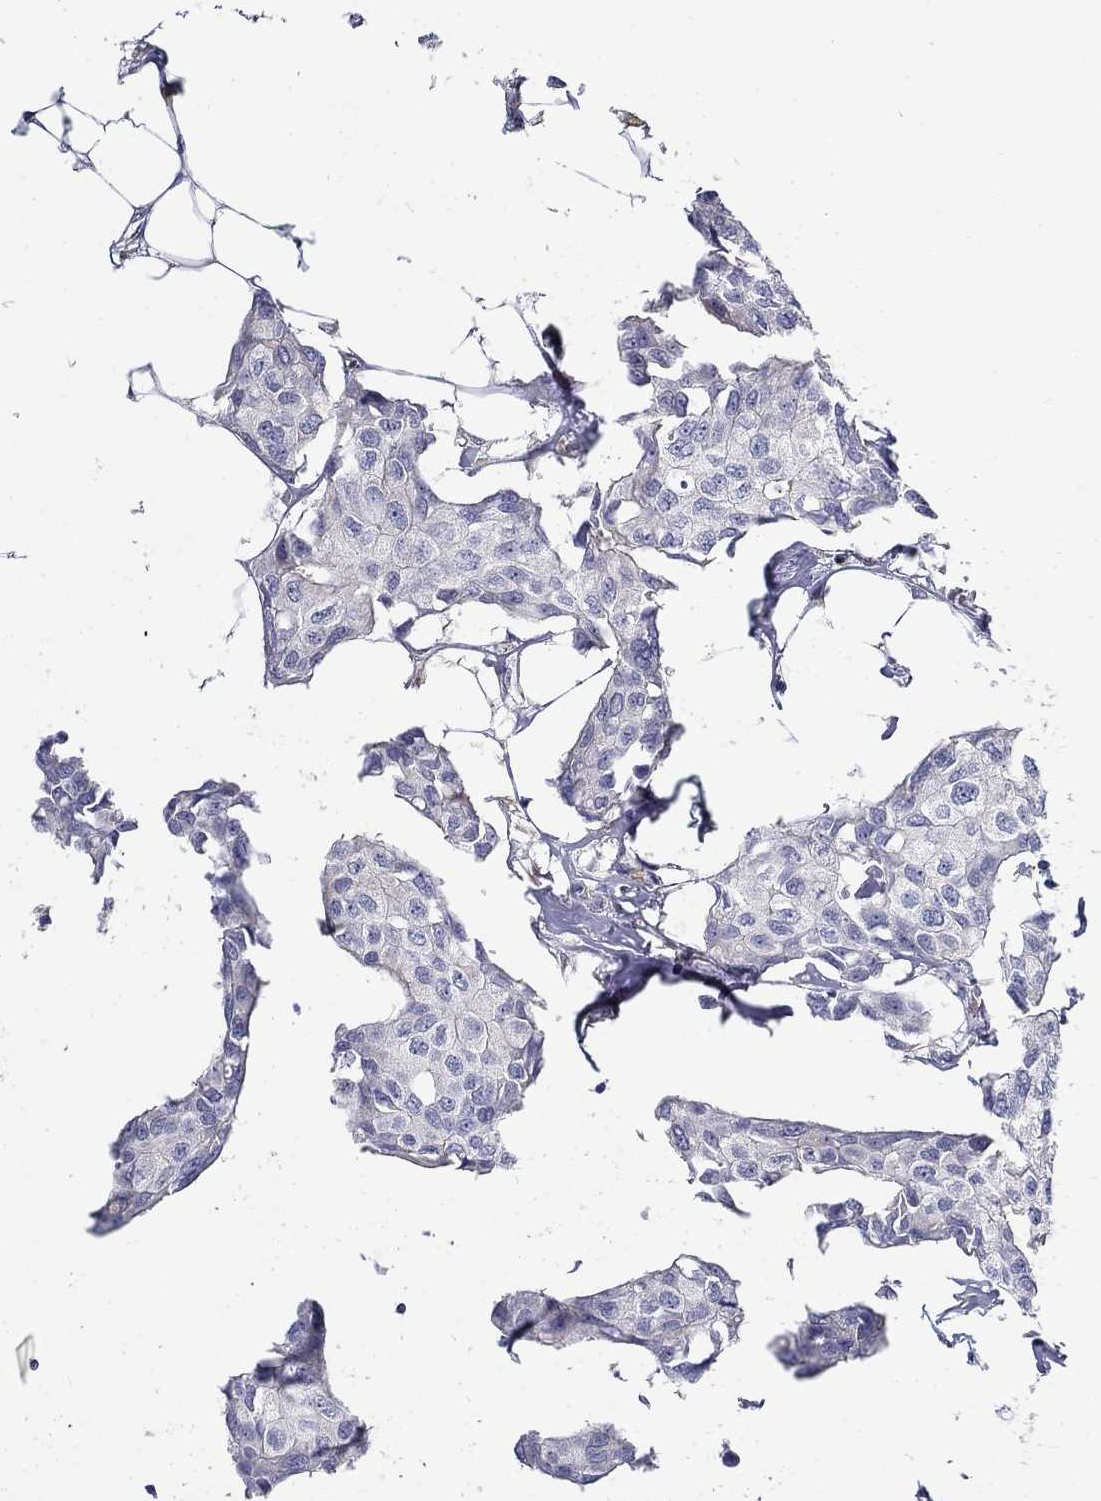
{"staining": {"intensity": "negative", "quantity": "none", "location": "none"}, "tissue": "breast cancer", "cell_type": "Tumor cells", "image_type": "cancer", "snomed": [{"axis": "morphology", "description": "Duct carcinoma"}, {"axis": "topography", "description": "Breast"}], "caption": "An immunohistochemistry image of breast intraductal carcinoma is shown. There is no staining in tumor cells of breast intraductal carcinoma.", "gene": "QRFPR", "patient": {"sex": "female", "age": 80}}